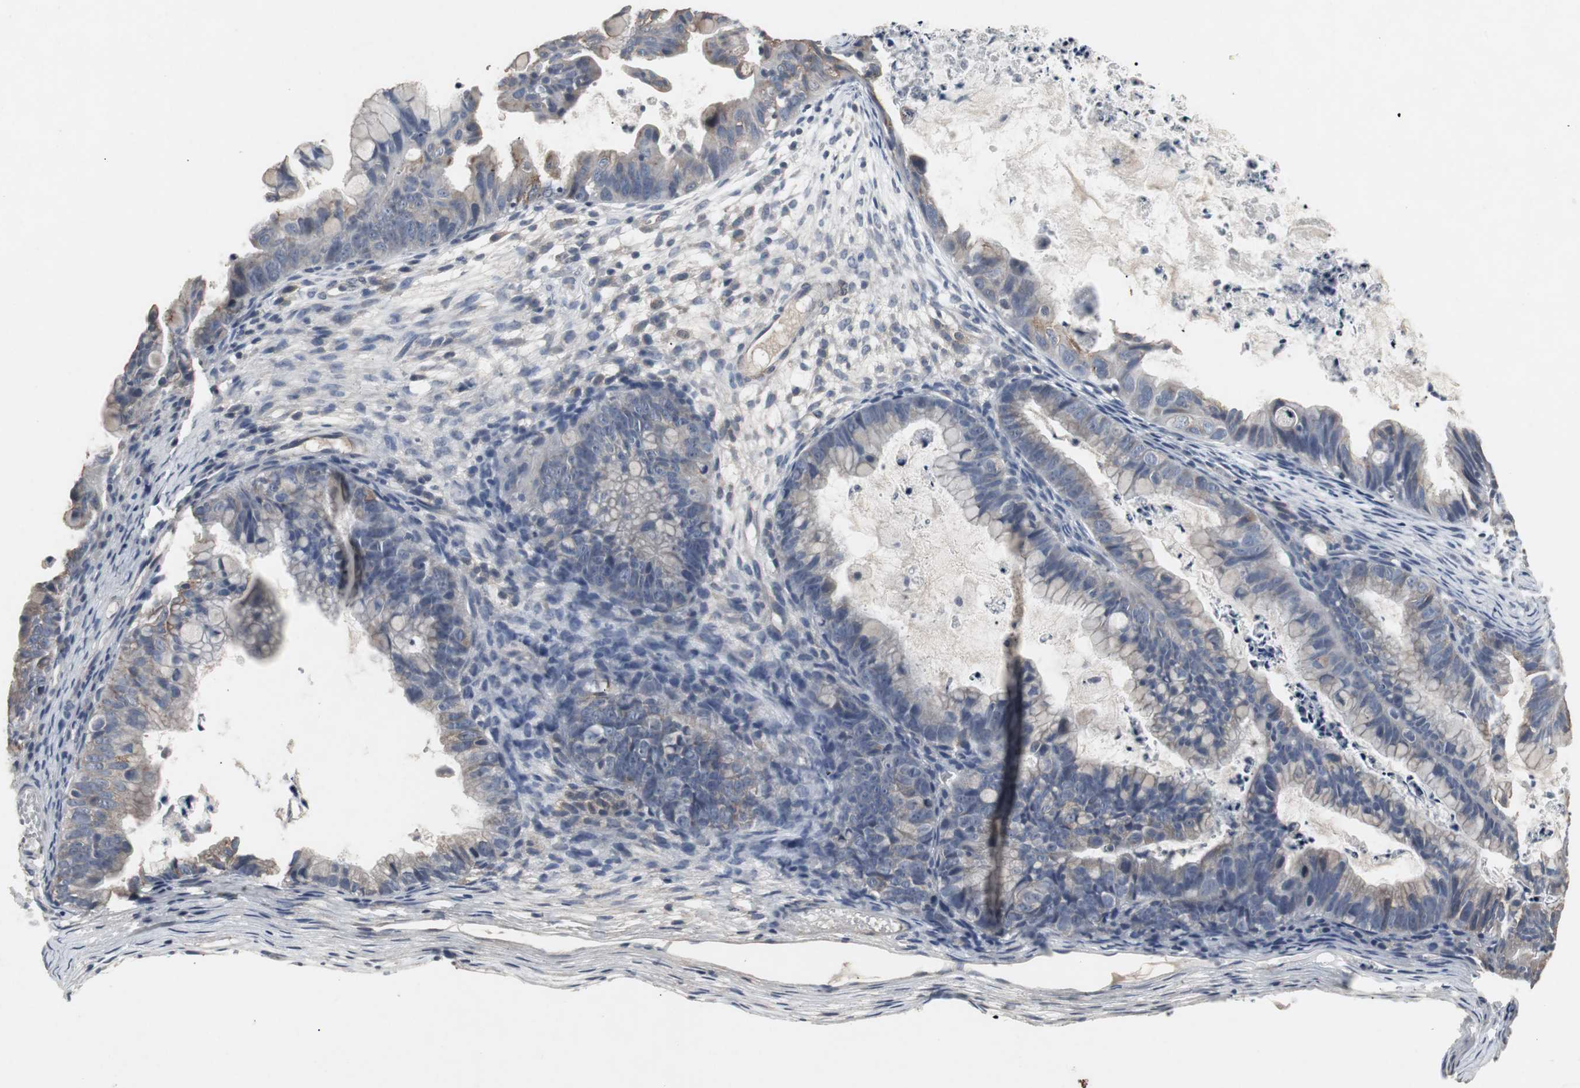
{"staining": {"intensity": "weak", "quantity": ">75%", "location": "cytoplasmic/membranous"}, "tissue": "ovarian cancer", "cell_type": "Tumor cells", "image_type": "cancer", "snomed": [{"axis": "morphology", "description": "Cystadenocarcinoma, mucinous, NOS"}, {"axis": "topography", "description": "Ovary"}], "caption": "Immunohistochemical staining of human mucinous cystadenocarcinoma (ovarian) exhibits weak cytoplasmic/membranous protein staining in approximately >75% of tumor cells.", "gene": "ACAA1", "patient": {"sex": "female", "age": 36}}